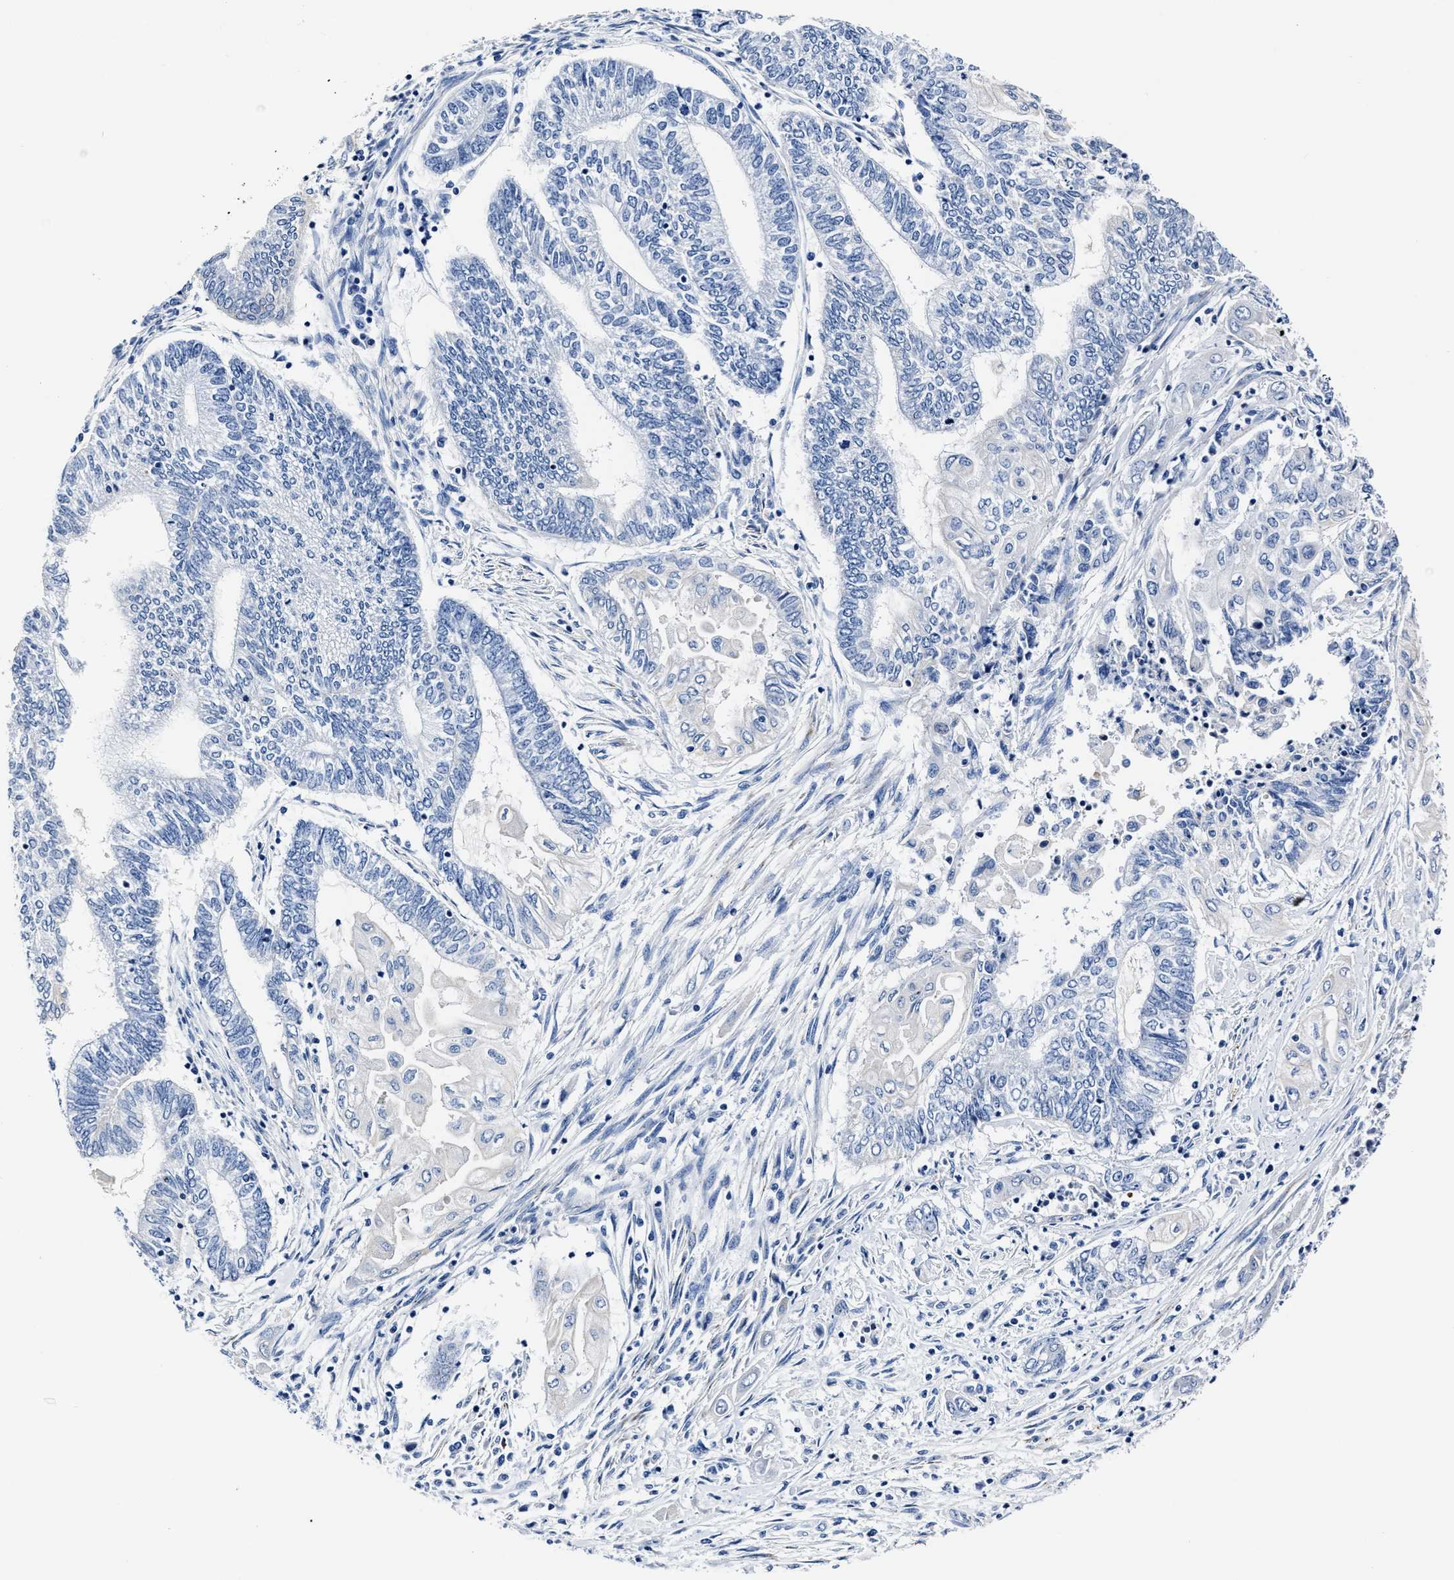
{"staining": {"intensity": "negative", "quantity": "none", "location": "none"}, "tissue": "endometrial cancer", "cell_type": "Tumor cells", "image_type": "cancer", "snomed": [{"axis": "morphology", "description": "Adenocarcinoma, NOS"}, {"axis": "topography", "description": "Uterus"}, {"axis": "topography", "description": "Endometrium"}], "caption": "Tumor cells show no significant expression in endometrial cancer.", "gene": "KCNMB3", "patient": {"sex": "female", "age": 70}}